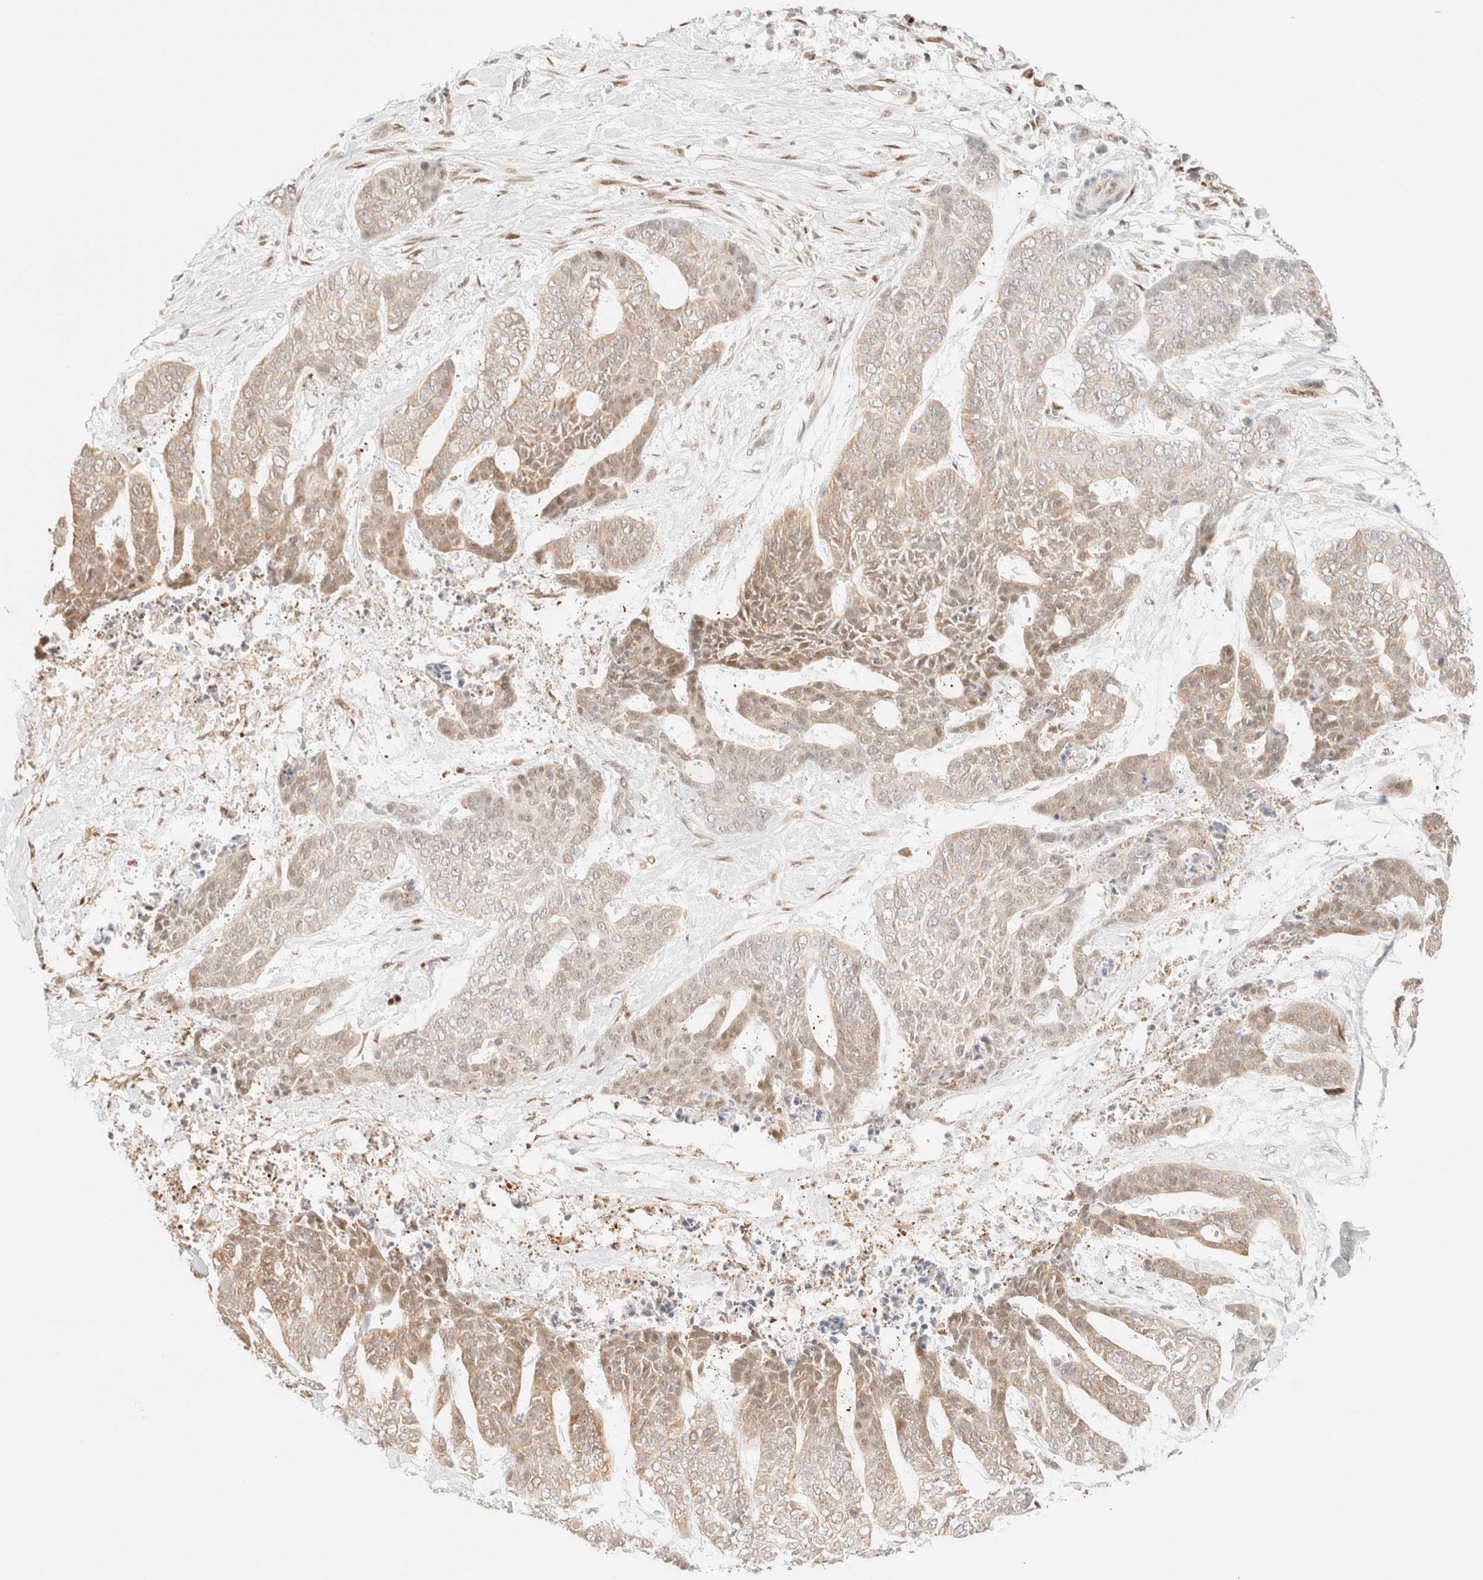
{"staining": {"intensity": "weak", "quantity": "25%-75%", "location": "cytoplasmic/membranous,nuclear"}, "tissue": "skin cancer", "cell_type": "Tumor cells", "image_type": "cancer", "snomed": [{"axis": "morphology", "description": "Basal cell carcinoma"}, {"axis": "topography", "description": "Skin"}], "caption": "The photomicrograph demonstrates a brown stain indicating the presence of a protein in the cytoplasmic/membranous and nuclear of tumor cells in skin cancer (basal cell carcinoma).", "gene": "TSR1", "patient": {"sex": "female", "age": 64}}